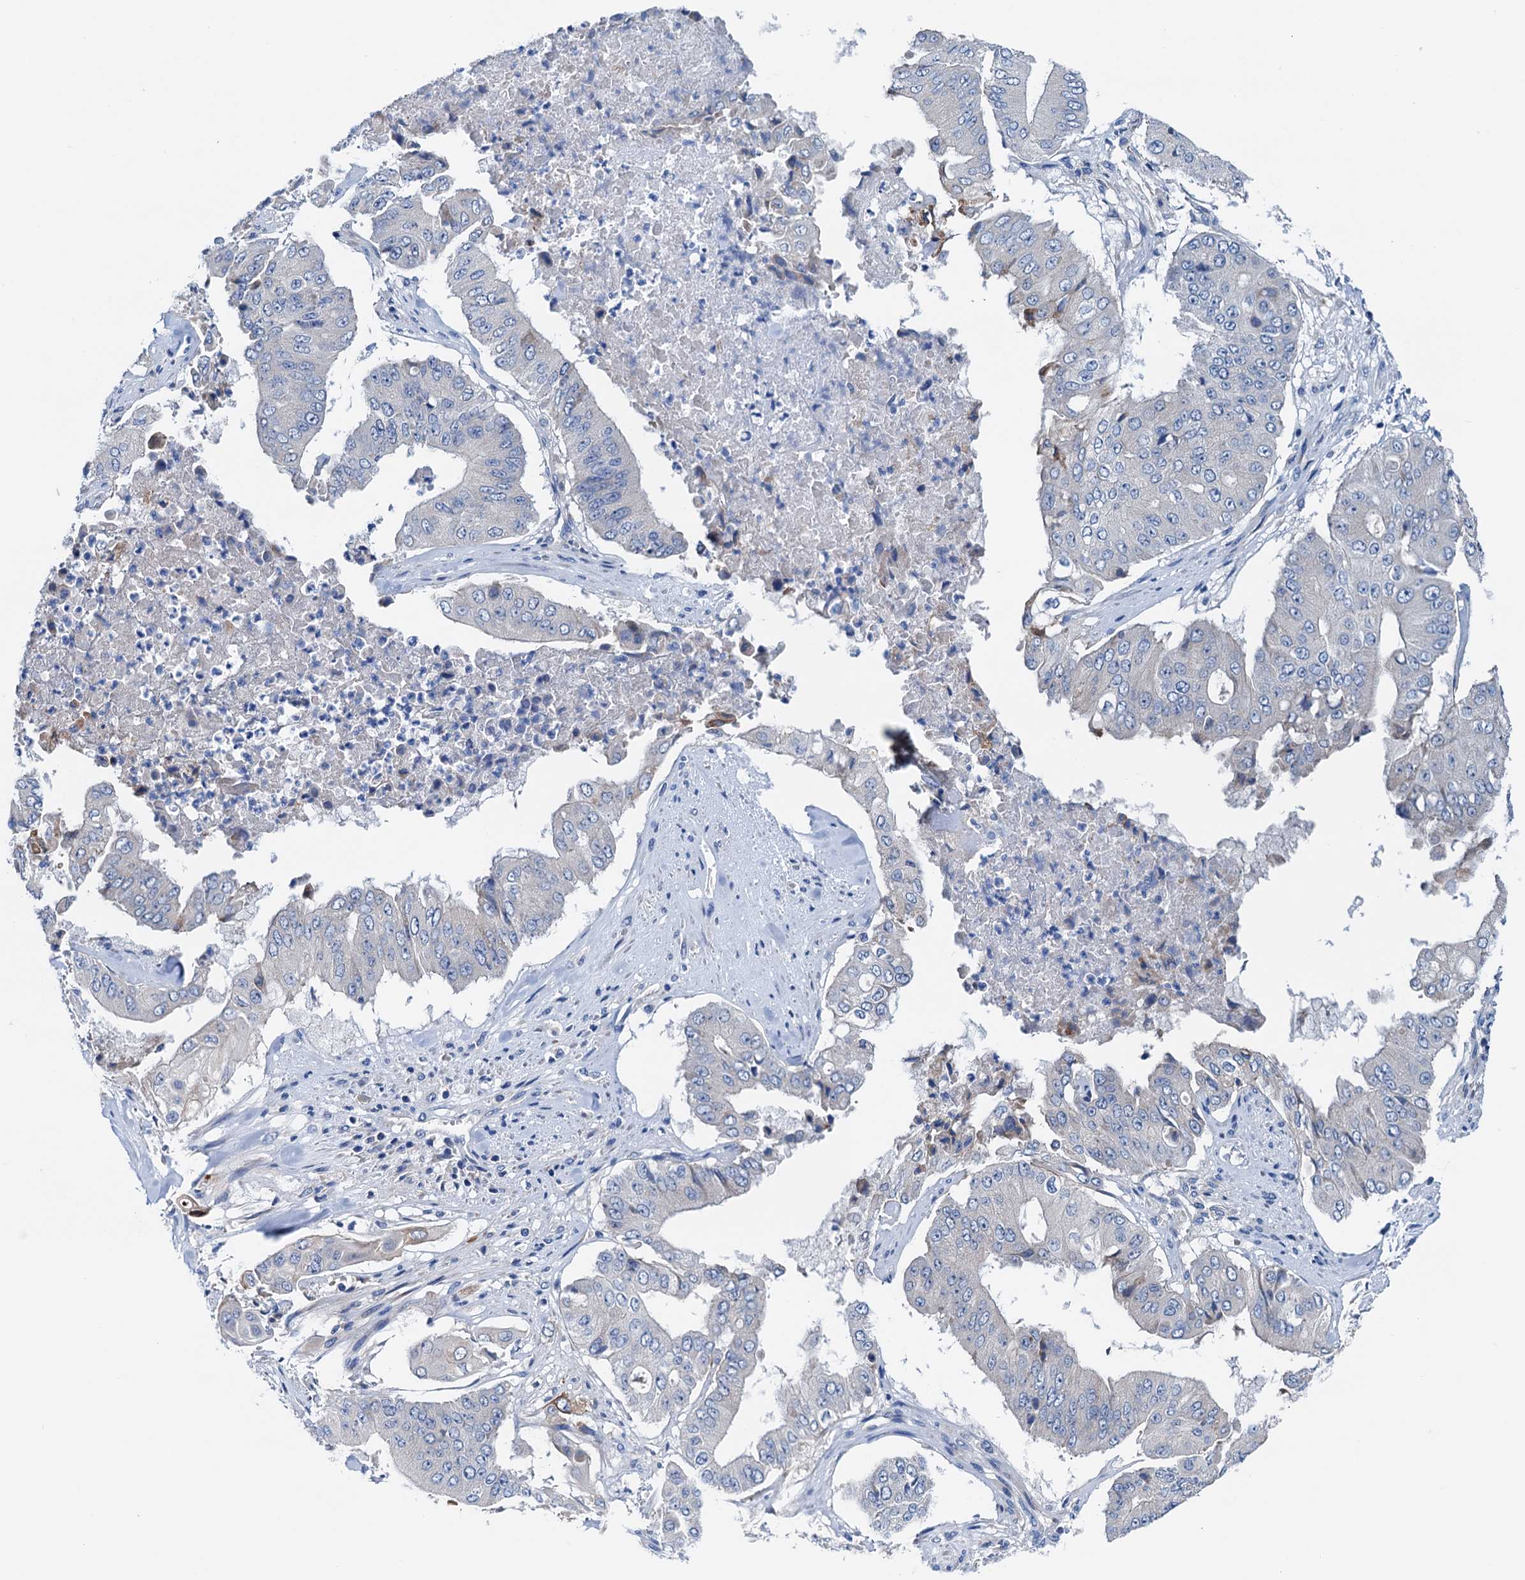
{"staining": {"intensity": "negative", "quantity": "none", "location": "none"}, "tissue": "pancreatic cancer", "cell_type": "Tumor cells", "image_type": "cancer", "snomed": [{"axis": "morphology", "description": "Adenocarcinoma, NOS"}, {"axis": "topography", "description": "Pancreas"}], "caption": "A histopathology image of pancreatic cancer (adenocarcinoma) stained for a protein reveals no brown staining in tumor cells.", "gene": "KNDC1", "patient": {"sex": "female", "age": 77}}